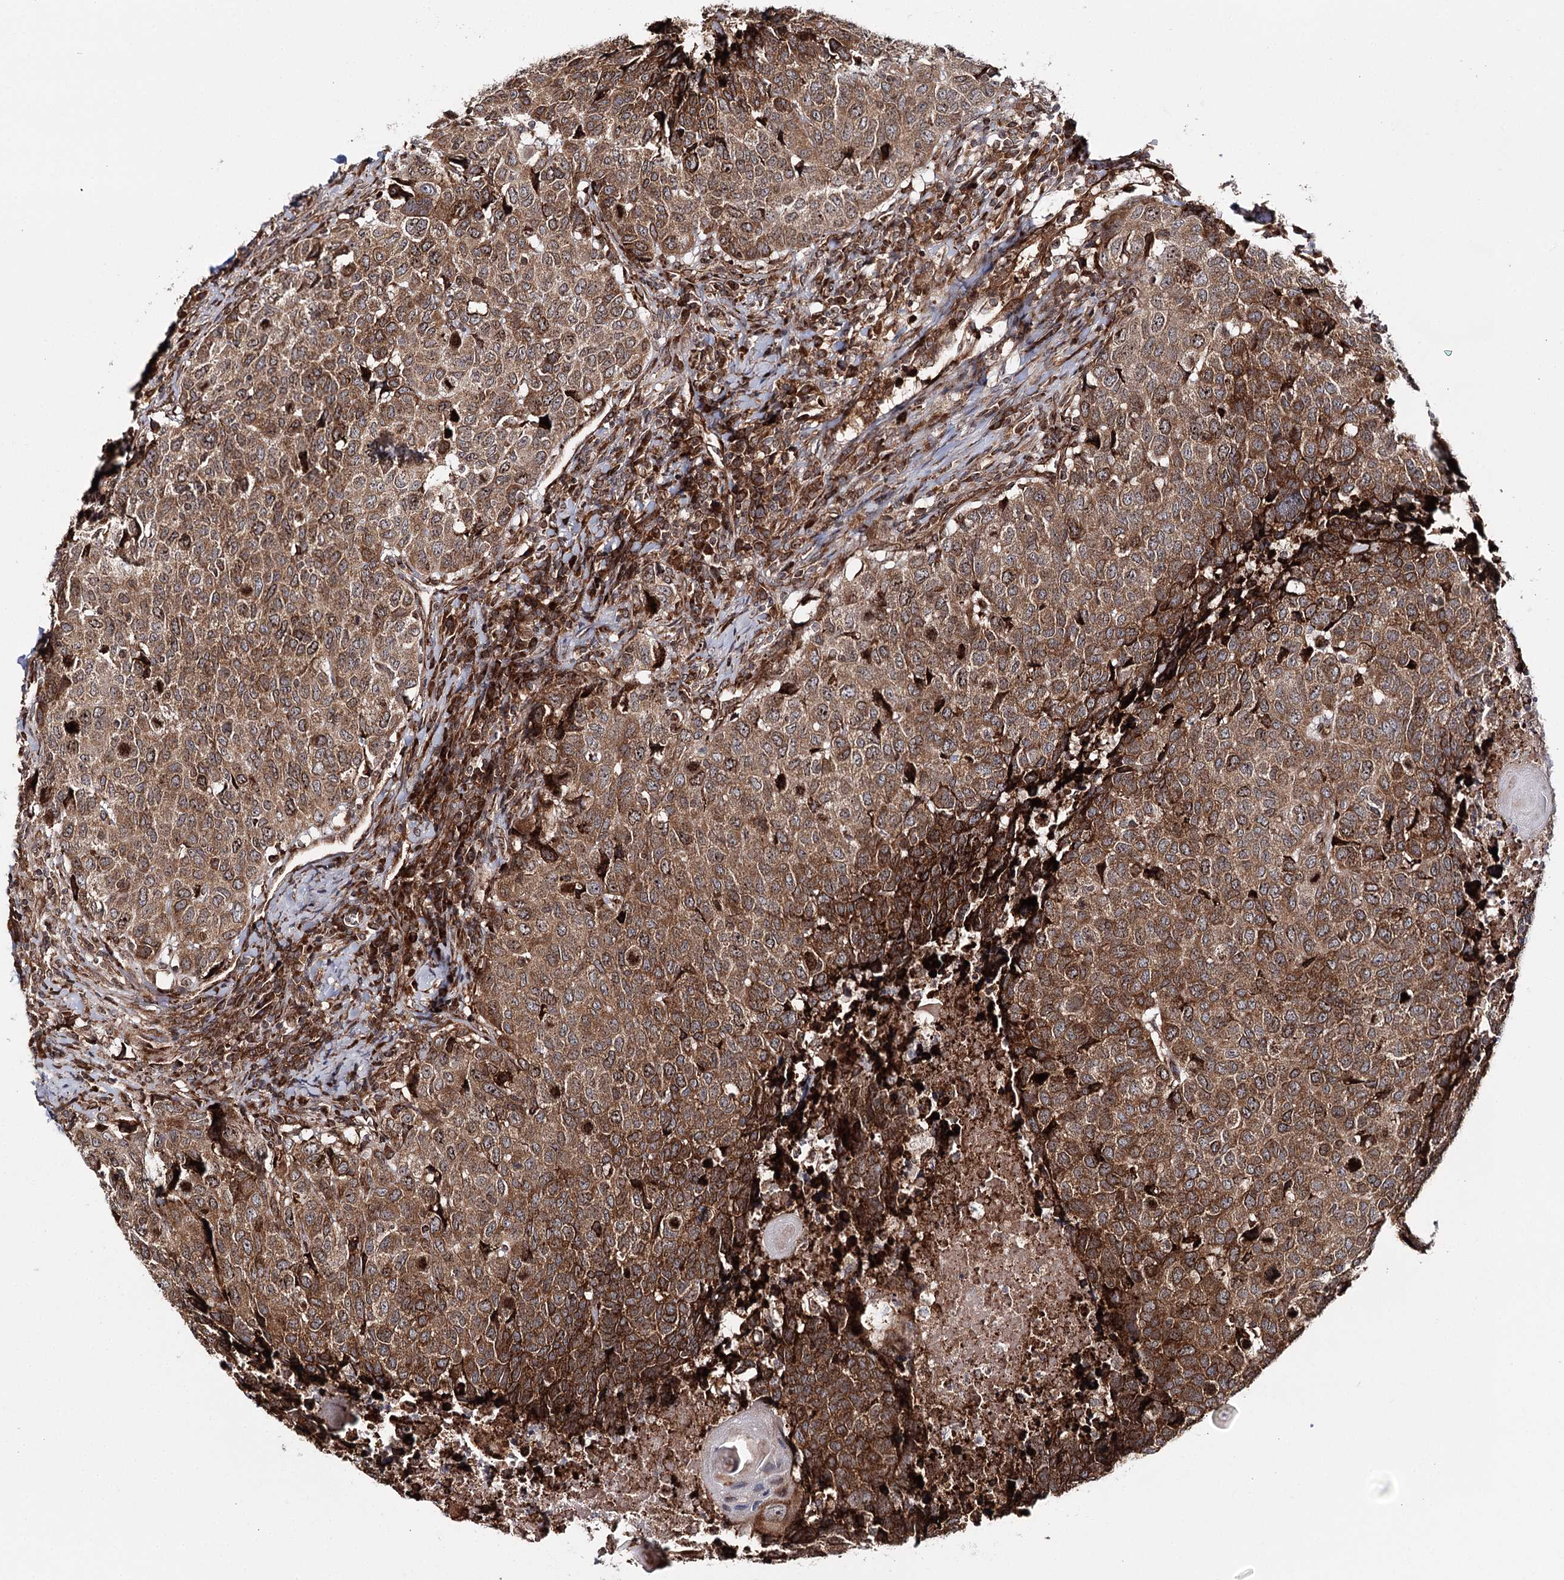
{"staining": {"intensity": "moderate", "quantity": ">75%", "location": "cytoplasmic/membranous,nuclear"}, "tissue": "head and neck cancer", "cell_type": "Tumor cells", "image_type": "cancer", "snomed": [{"axis": "morphology", "description": "Squamous cell carcinoma, NOS"}, {"axis": "topography", "description": "Head-Neck"}], "caption": "This photomicrograph shows immunohistochemistry staining of head and neck cancer (squamous cell carcinoma), with medium moderate cytoplasmic/membranous and nuclear expression in about >75% of tumor cells.", "gene": "MKNK1", "patient": {"sex": "male", "age": 66}}